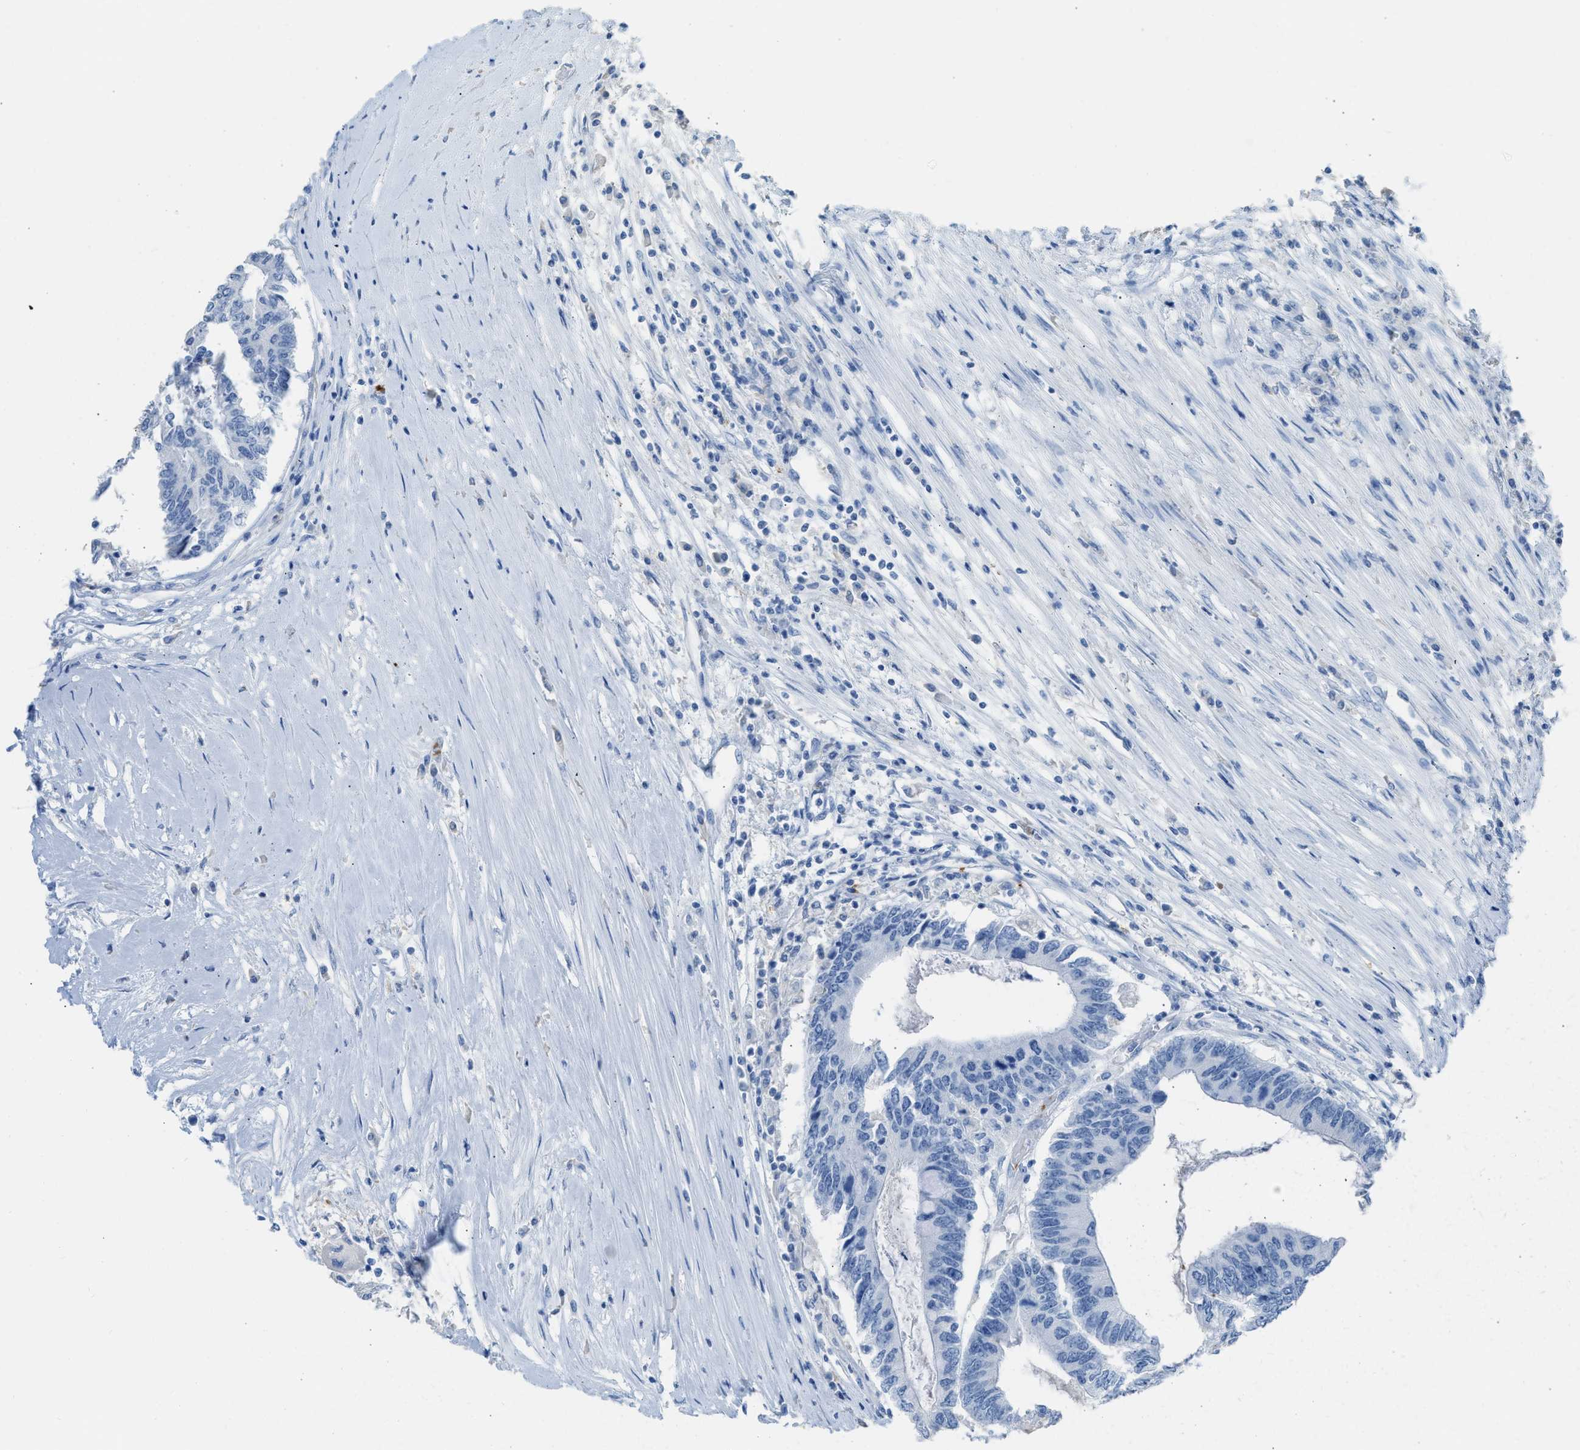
{"staining": {"intensity": "negative", "quantity": "none", "location": "none"}, "tissue": "colorectal cancer", "cell_type": "Tumor cells", "image_type": "cancer", "snomed": [{"axis": "morphology", "description": "Adenocarcinoma, NOS"}, {"axis": "topography", "description": "Rectum"}], "caption": "An IHC photomicrograph of colorectal adenocarcinoma is shown. There is no staining in tumor cells of colorectal adenocarcinoma.", "gene": "FAIM2", "patient": {"sex": "male", "age": 63}}